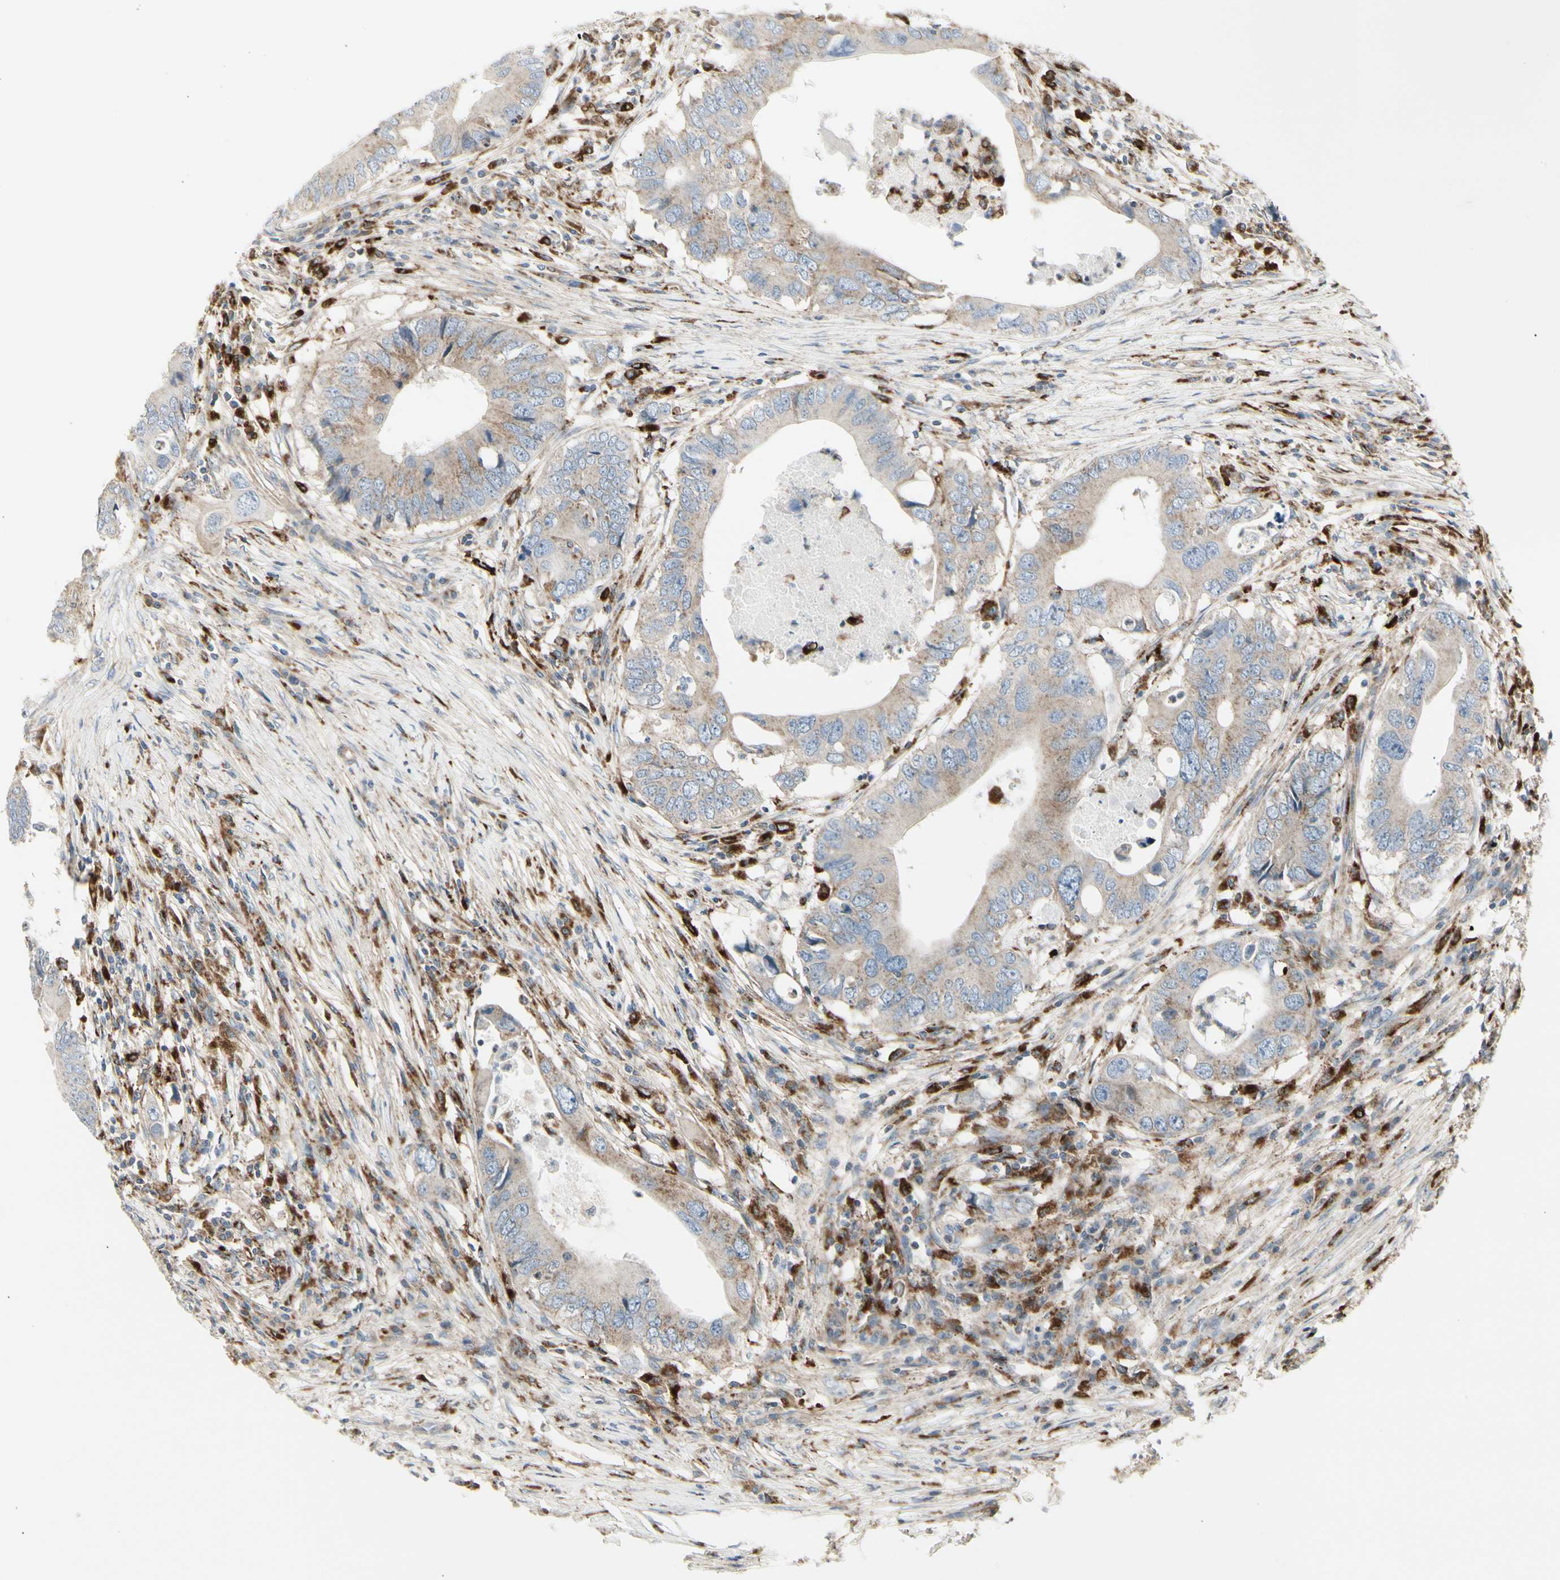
{"staining": {"intensity": "moderate", "quantity": "<25%", "location": "cytoplasmic/membranous"}, "tissue": "colorectal cancer", "cell_type": "Tumor cells", "image_type": "cancer", "snomed": [{"axis": "morphology", "description": "Adenocarcinoma, NOS"}, {"axis": "topography", "description": "Colon"}], "caption": "The micrograph demonstrates a brown stain indicating the presence of a protein in the cytoplasmic/membranous of tumor cells in colorectal cancer (adenocarcinoma).", "gene": "ATP6V1B2", "patient": {"sex": "male", "age": 71}}